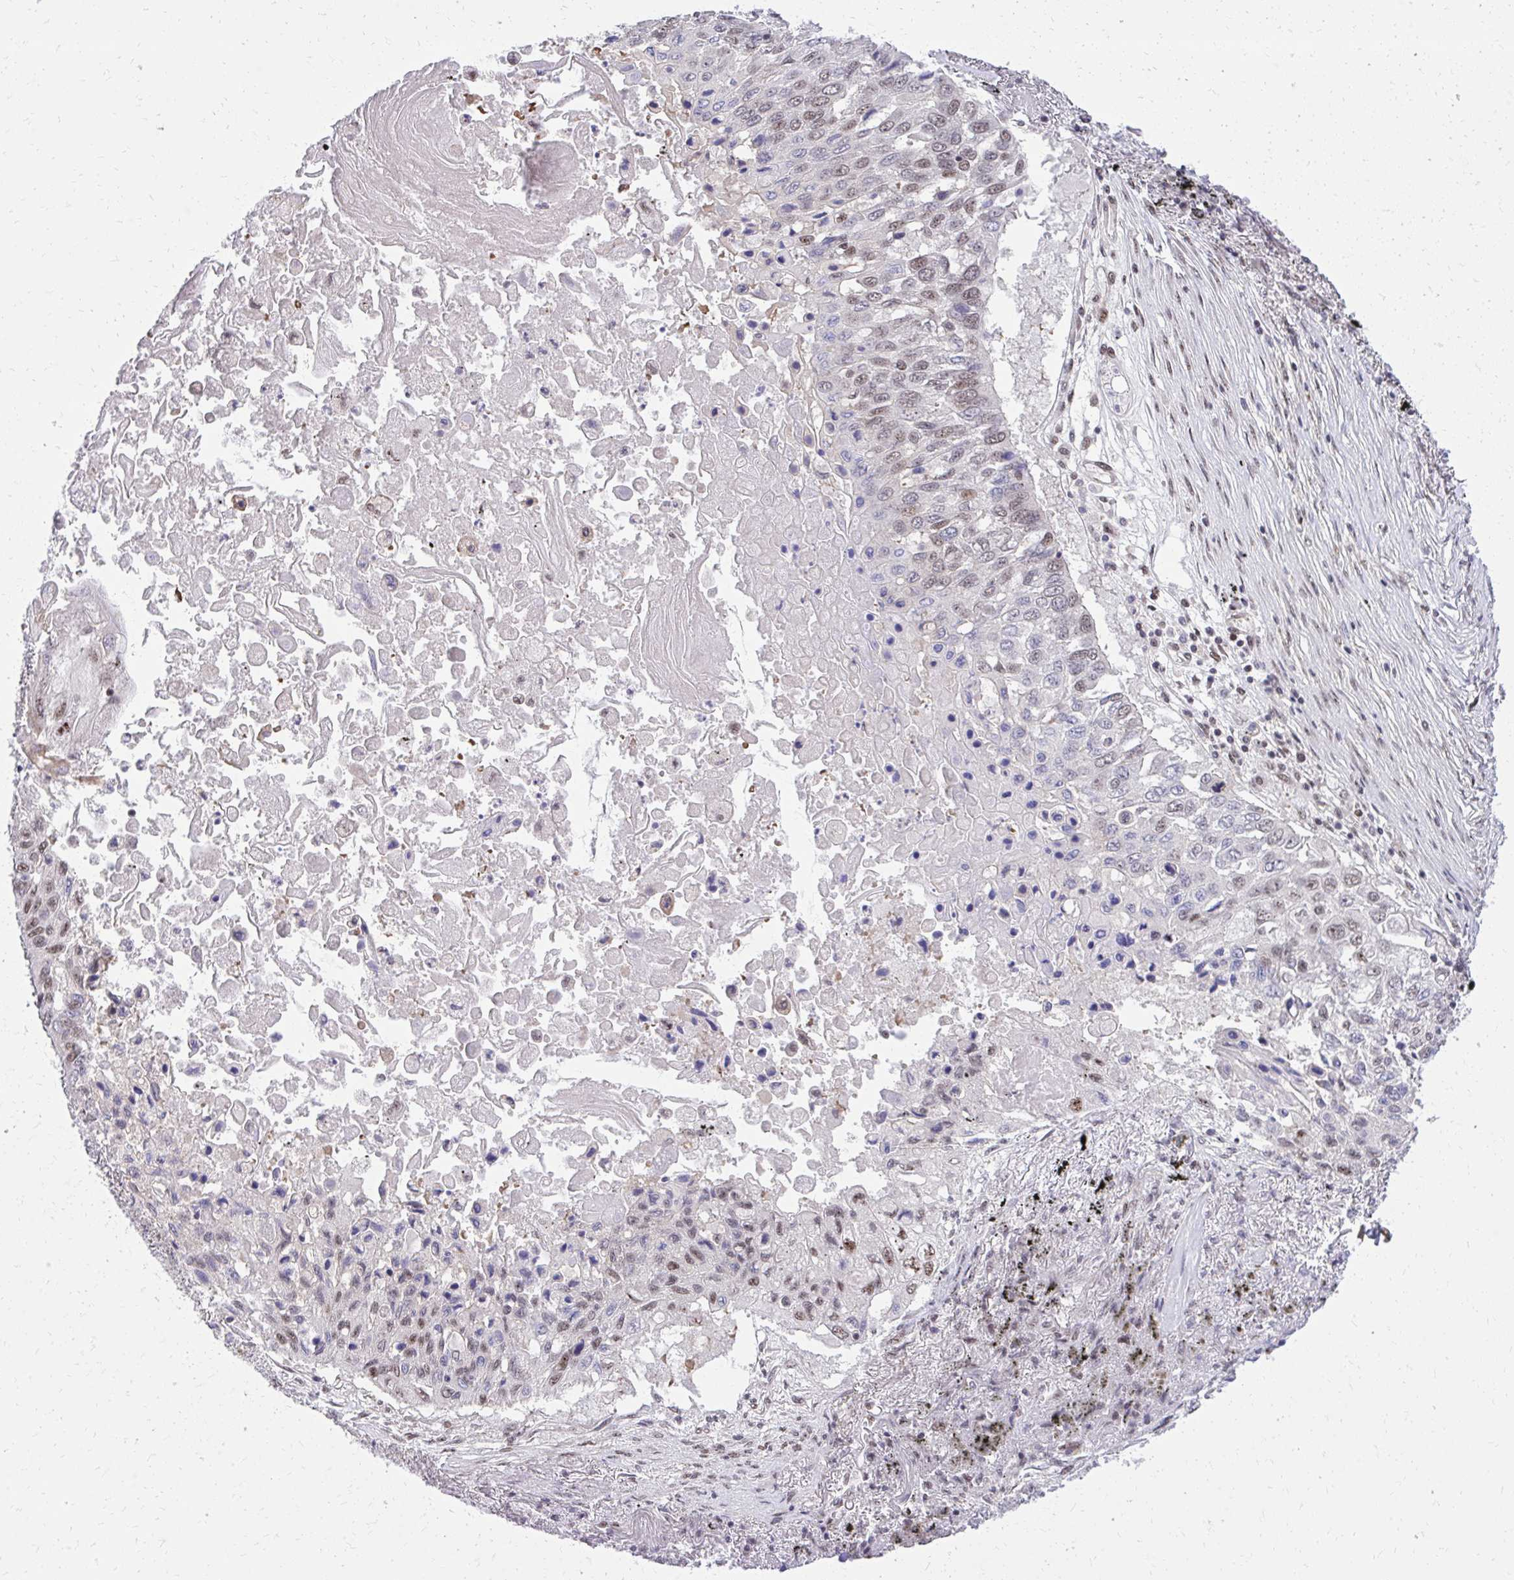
{"staining": {"intensity": "moderate", "quantity": "25%-75%", "location": "nuclear"}, "tissue": "lung cancer", "cell_type": "Tumor cells", "image_type": "cancer", "snomed": [{"axis": "morphology", "description": "Squamous cell carcinoma, NOS"}, {"axis": "topography", "description": "Lung"}], "caption": "IHC of squamous cell carcinoma (lung) shows medium levels of moderate nuclear positivity in approximately 25%-75% of tumor cells. The staining is performed using DAB (3,3'-diaminobenzidine) brown chromogen to label protein expression. The nuclei are counter-stained blue using hematoxylin.", "gene": "HOXA4", "patient": {"sex": "male", "age": 75}}